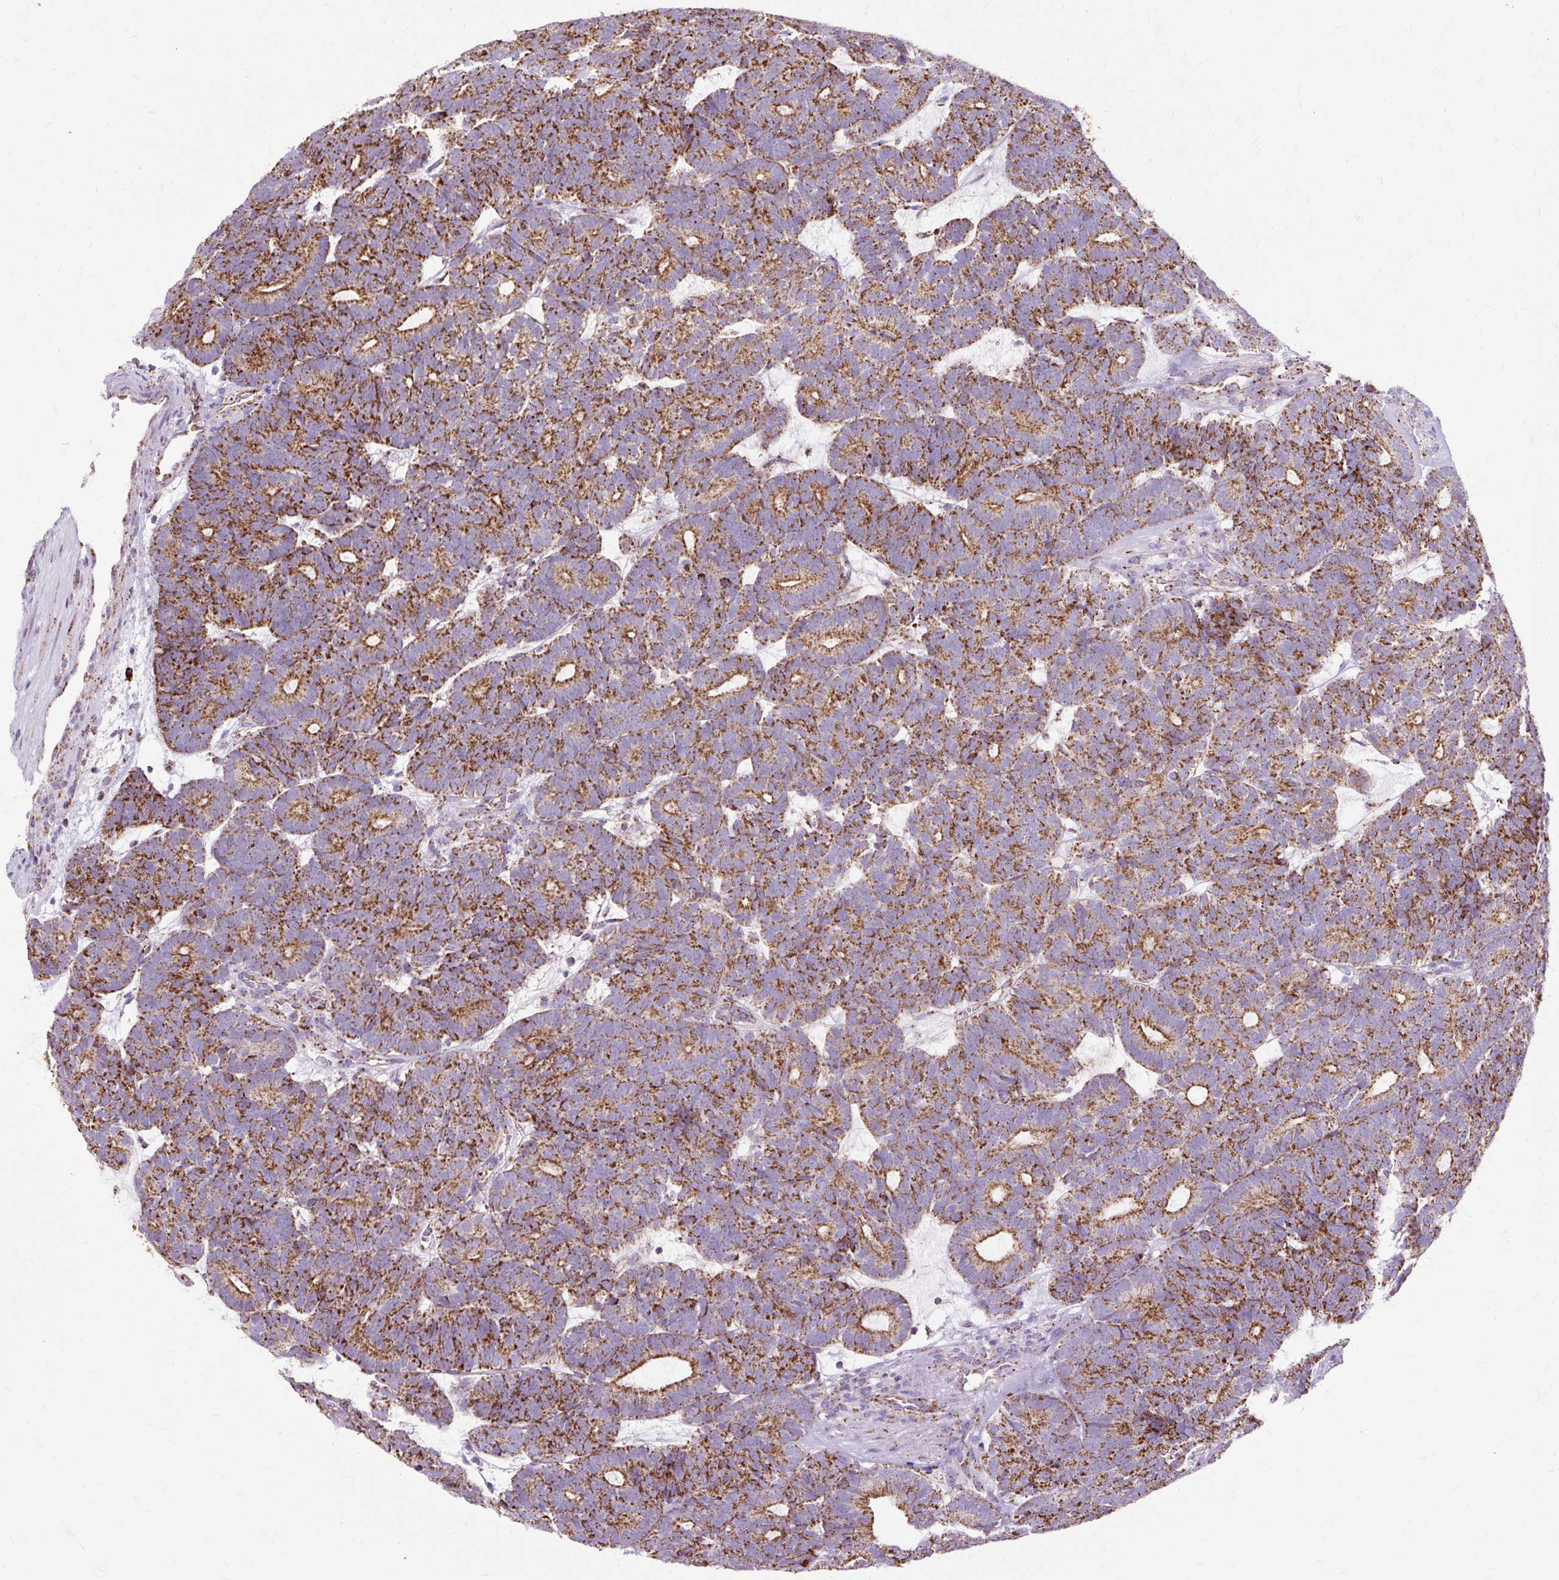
{"staining": {"intensity": "strong", "quantity": ">75%", "location": "cytoplasmic/membranous"}, "tissue": "head and neck cancer", "cell_type": "Tumor cells", "image_type": "cancer", "snomed": [{"axis": "morphology", "description": "Adenocarcinoma, NOS"}, {"axis": "topography", "description": "Head-Neck"}], "caption": "Tumor cells reveal strong cytoplasmic/membranous expression in approximately >75% of cells in head and neck adenocarcinoma.", "gene": "DLAT", "patient": {"sex": "female", "age": 81}}